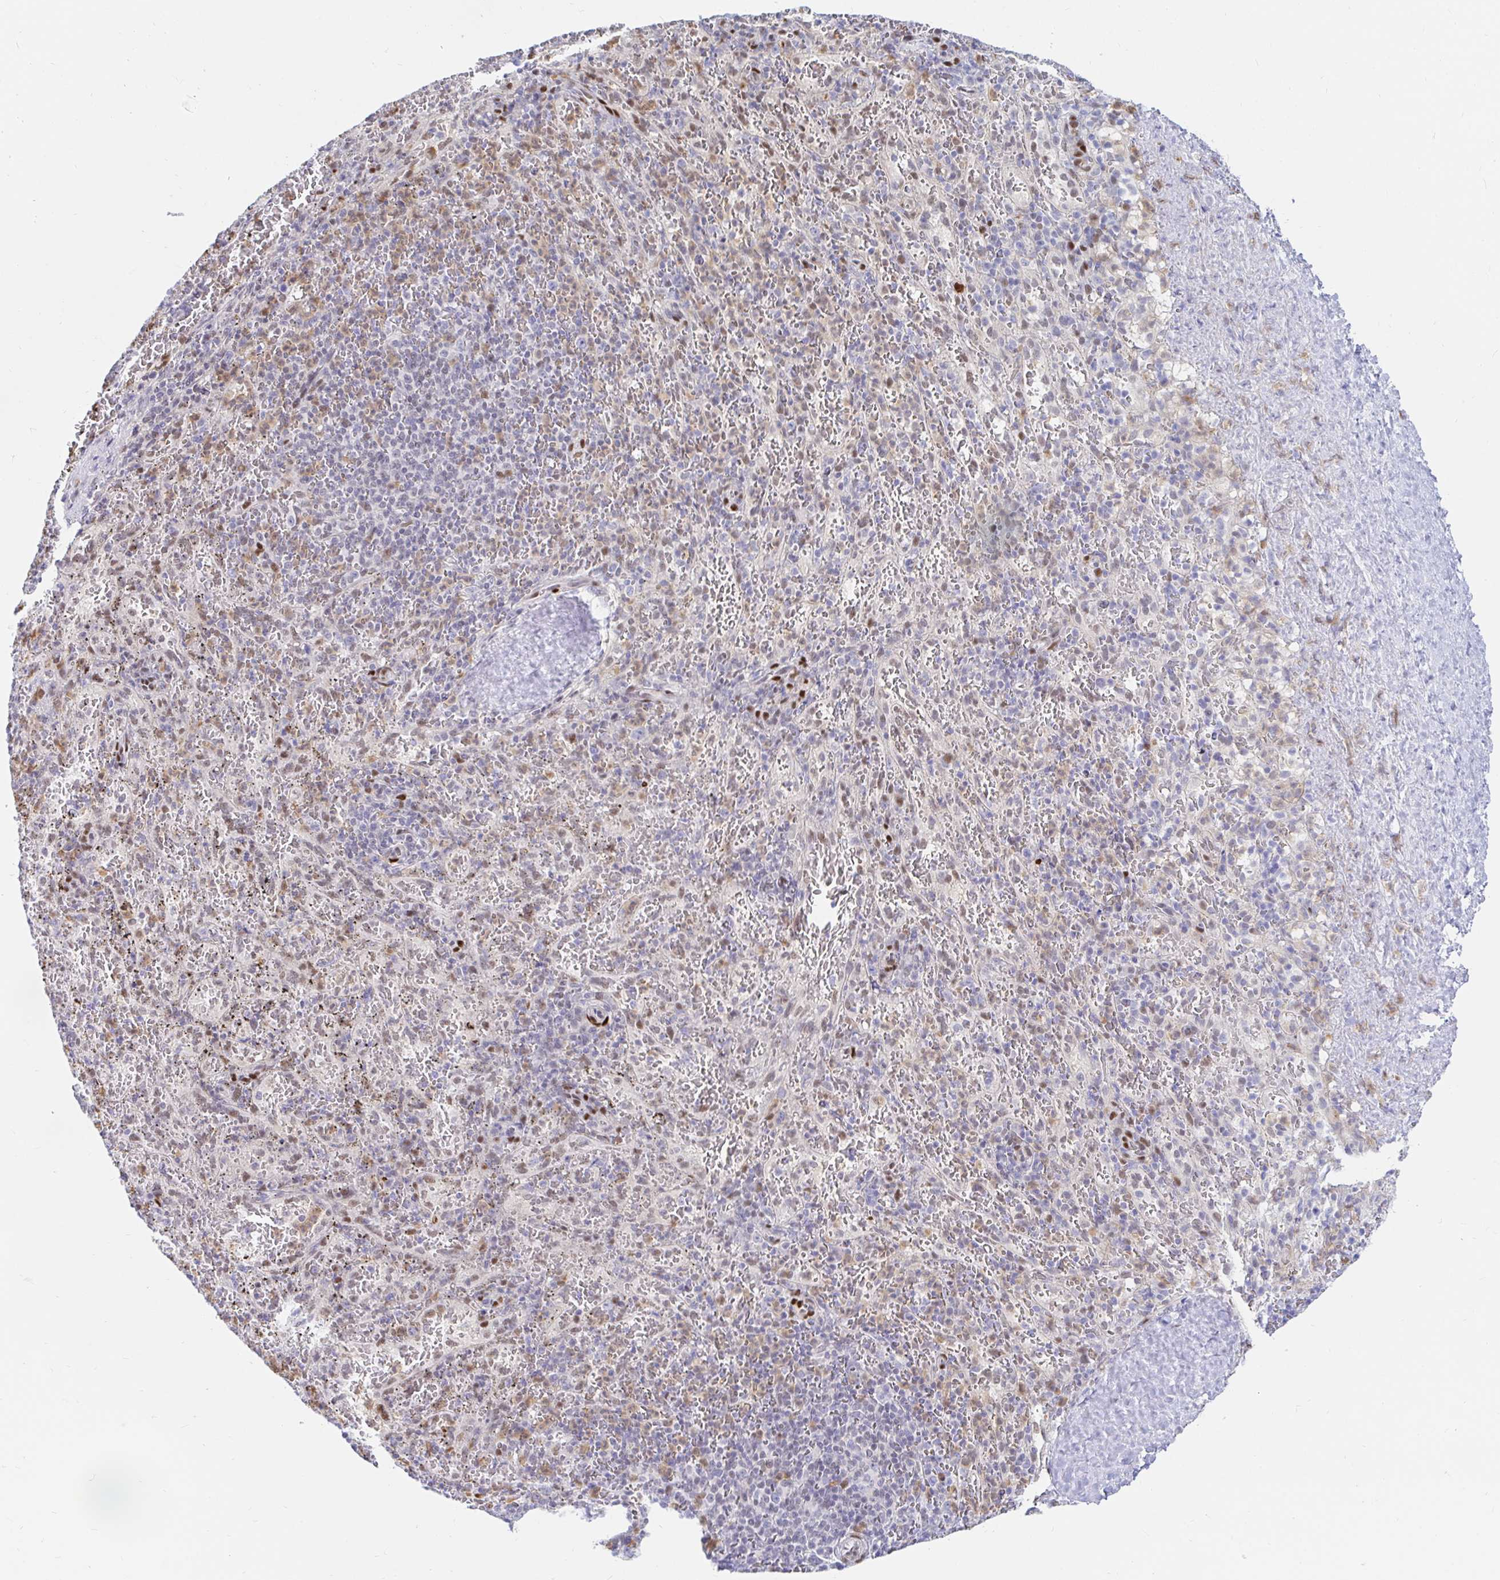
{"staining": {"intensity": "moderate", "quantity": "<25%", "location": "cytoplasmic/membranous"}, "tissue": "spleen", "cell_type": "Cells in red pulp", "image_type": "normal", "snomed": [{"axis": "morphology", "description": "Normal tissue, NOS"}, {"axis": "topography", "description": "Spleen"}], "caption": "An IHC micrograph of normal tissue is shown. Protein staining in brown shows moderate cytoplasmic/membranous positivity in spleen within cells in red pulp.", "gene": "HINFP", "patient": {"sex": "male", "age": 57}}